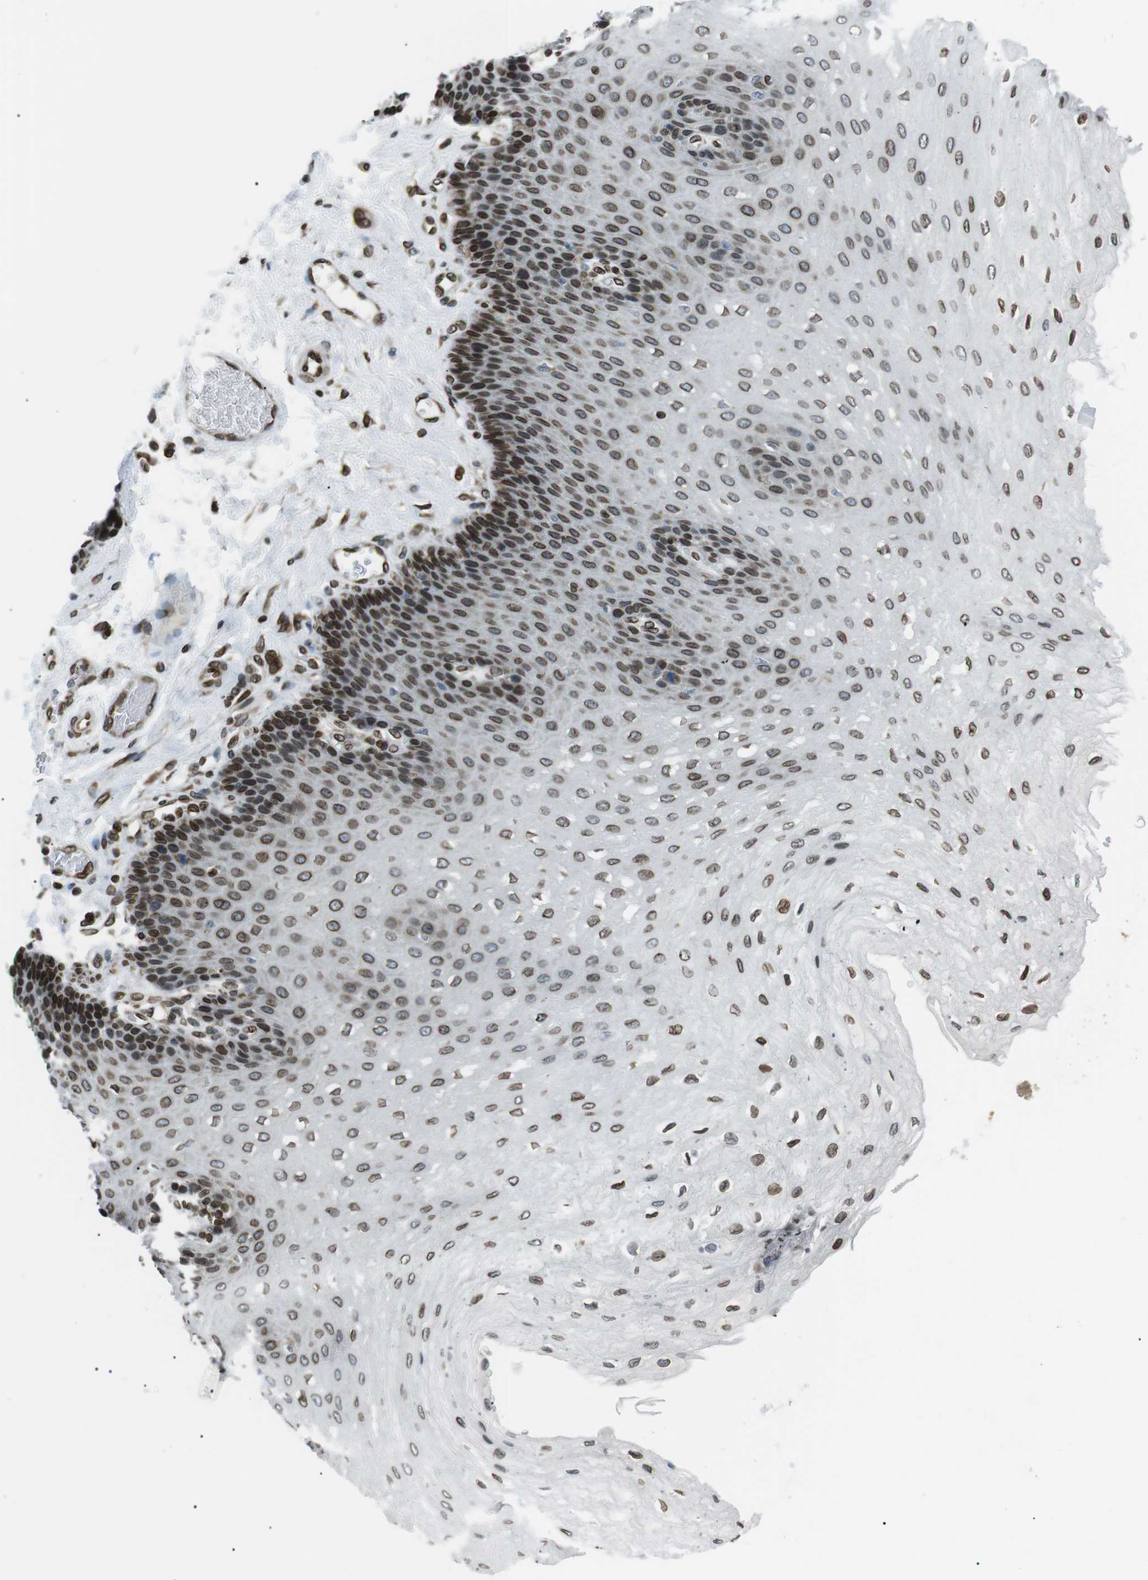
{"staining": {"intensity": "strong", "quantity": ">75%", "location": "cytoplasmic/membranous,nuclear"}, "tissue": "esophagus", "cell_type": "Squamous epithelial cells", "image_type": "normal", "snomed": [{"axis": "morphology", "description": "Normal tissue, NOS"}, {"axis": "topography", "description": "Esophagus"}], "caption": "Strong cytoplasmic/membranous,nuclear protein staining is seen in about >75% of squamous epithelial cells in esophagus.", "gene": "TMX4", "patient": {"sex": "female", "age": 72}}